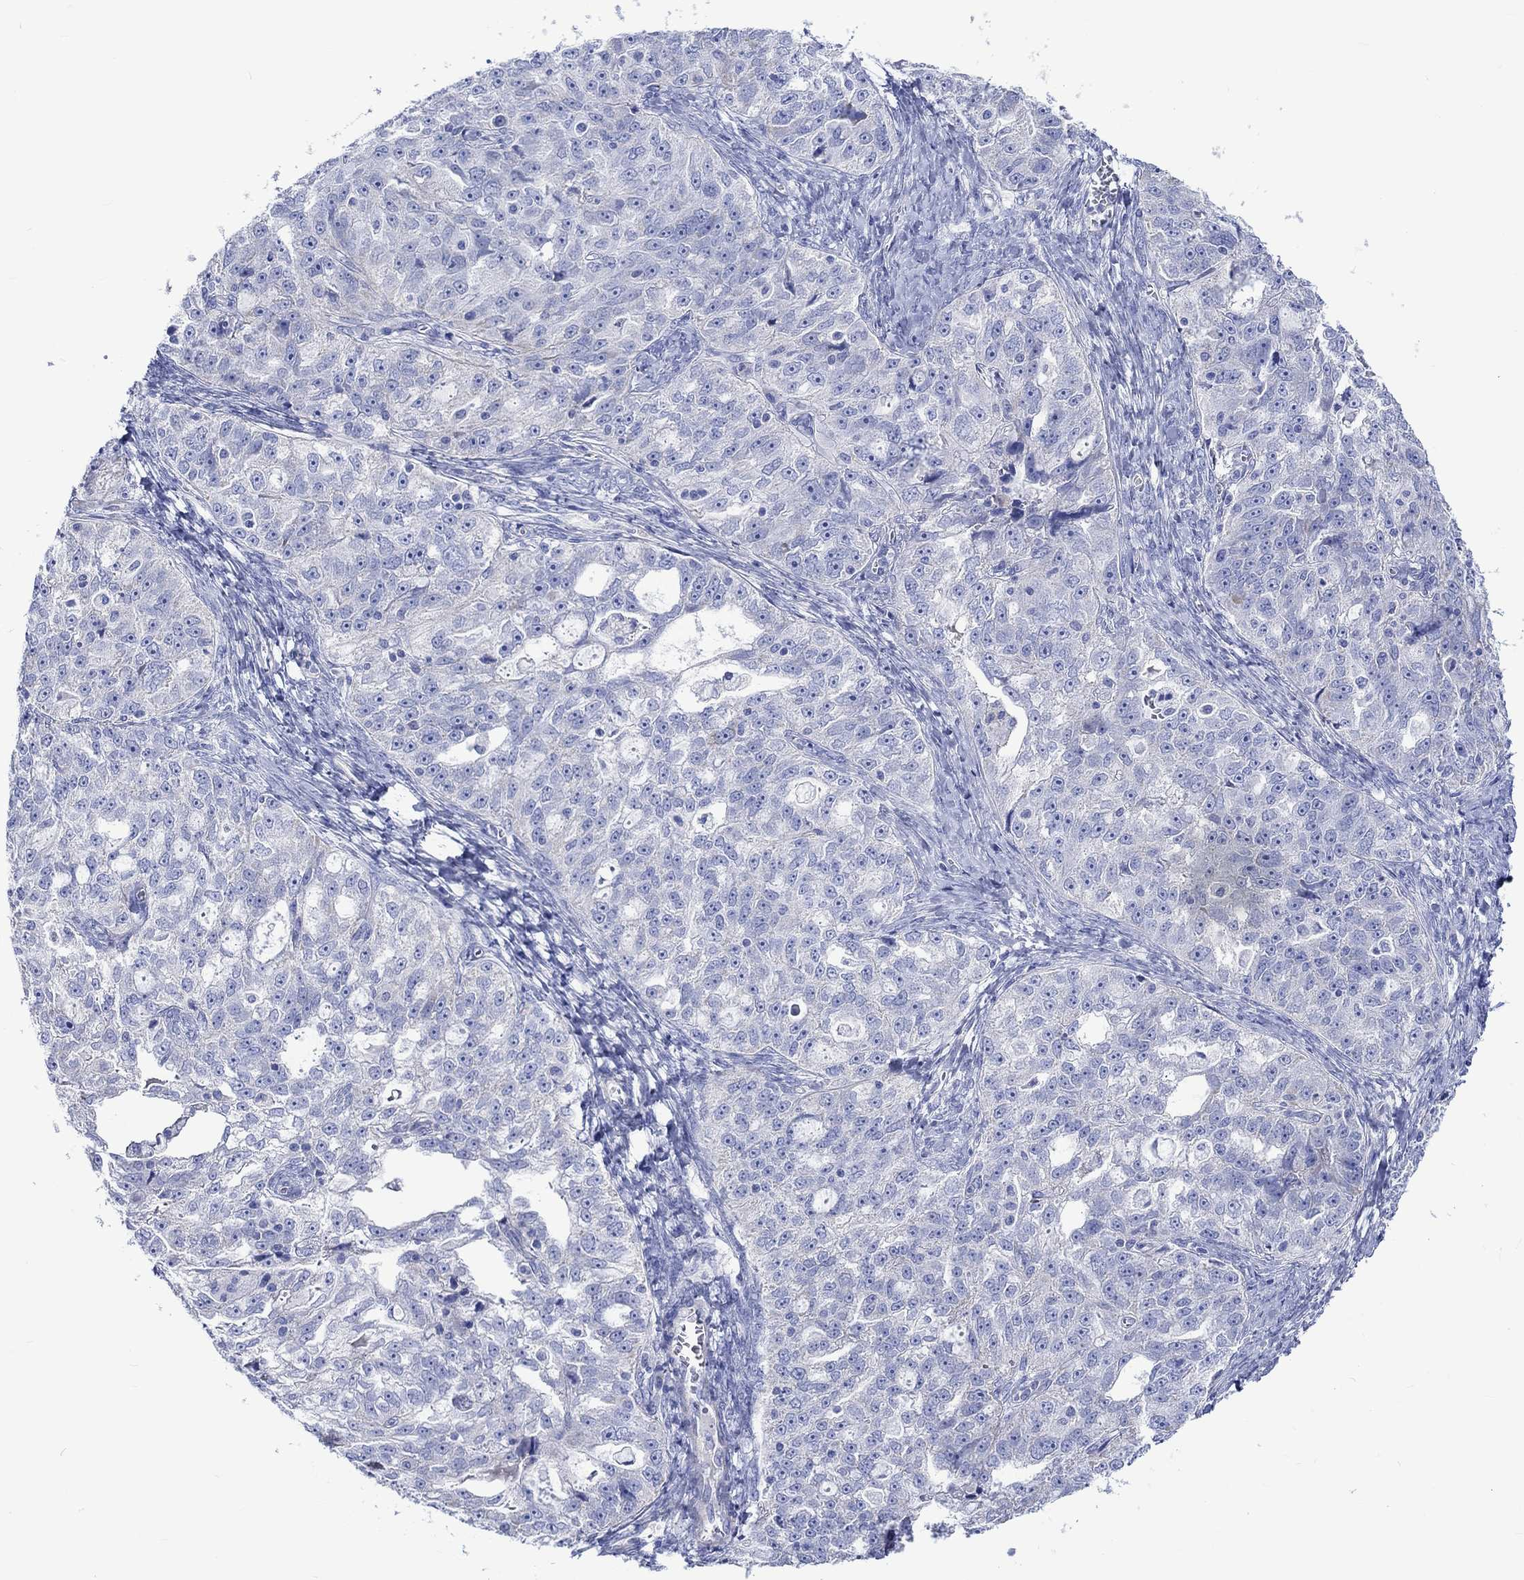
{"staining": {"intensity": "negative", "quantity": "none", "location": "none"}, "tissue": "ovarian cancer", "cell_type": "Tumor cells", "image_type": "cancer", "snomed": [{"axis": "morphology", "description": "Cystadenocarcinoma, serous, NOS"}, {"axis": "topography", "description": "Ovary"}], "caption": "An immunohistochemistry (IHC) image of ovarian serous cystadenocarcinoma is shown. There is no staining in tumor cells of ovarian serous cystadenocarcinoma.", "gene": "CPLX2", "patient": {"sex": "female", "age": 51}}